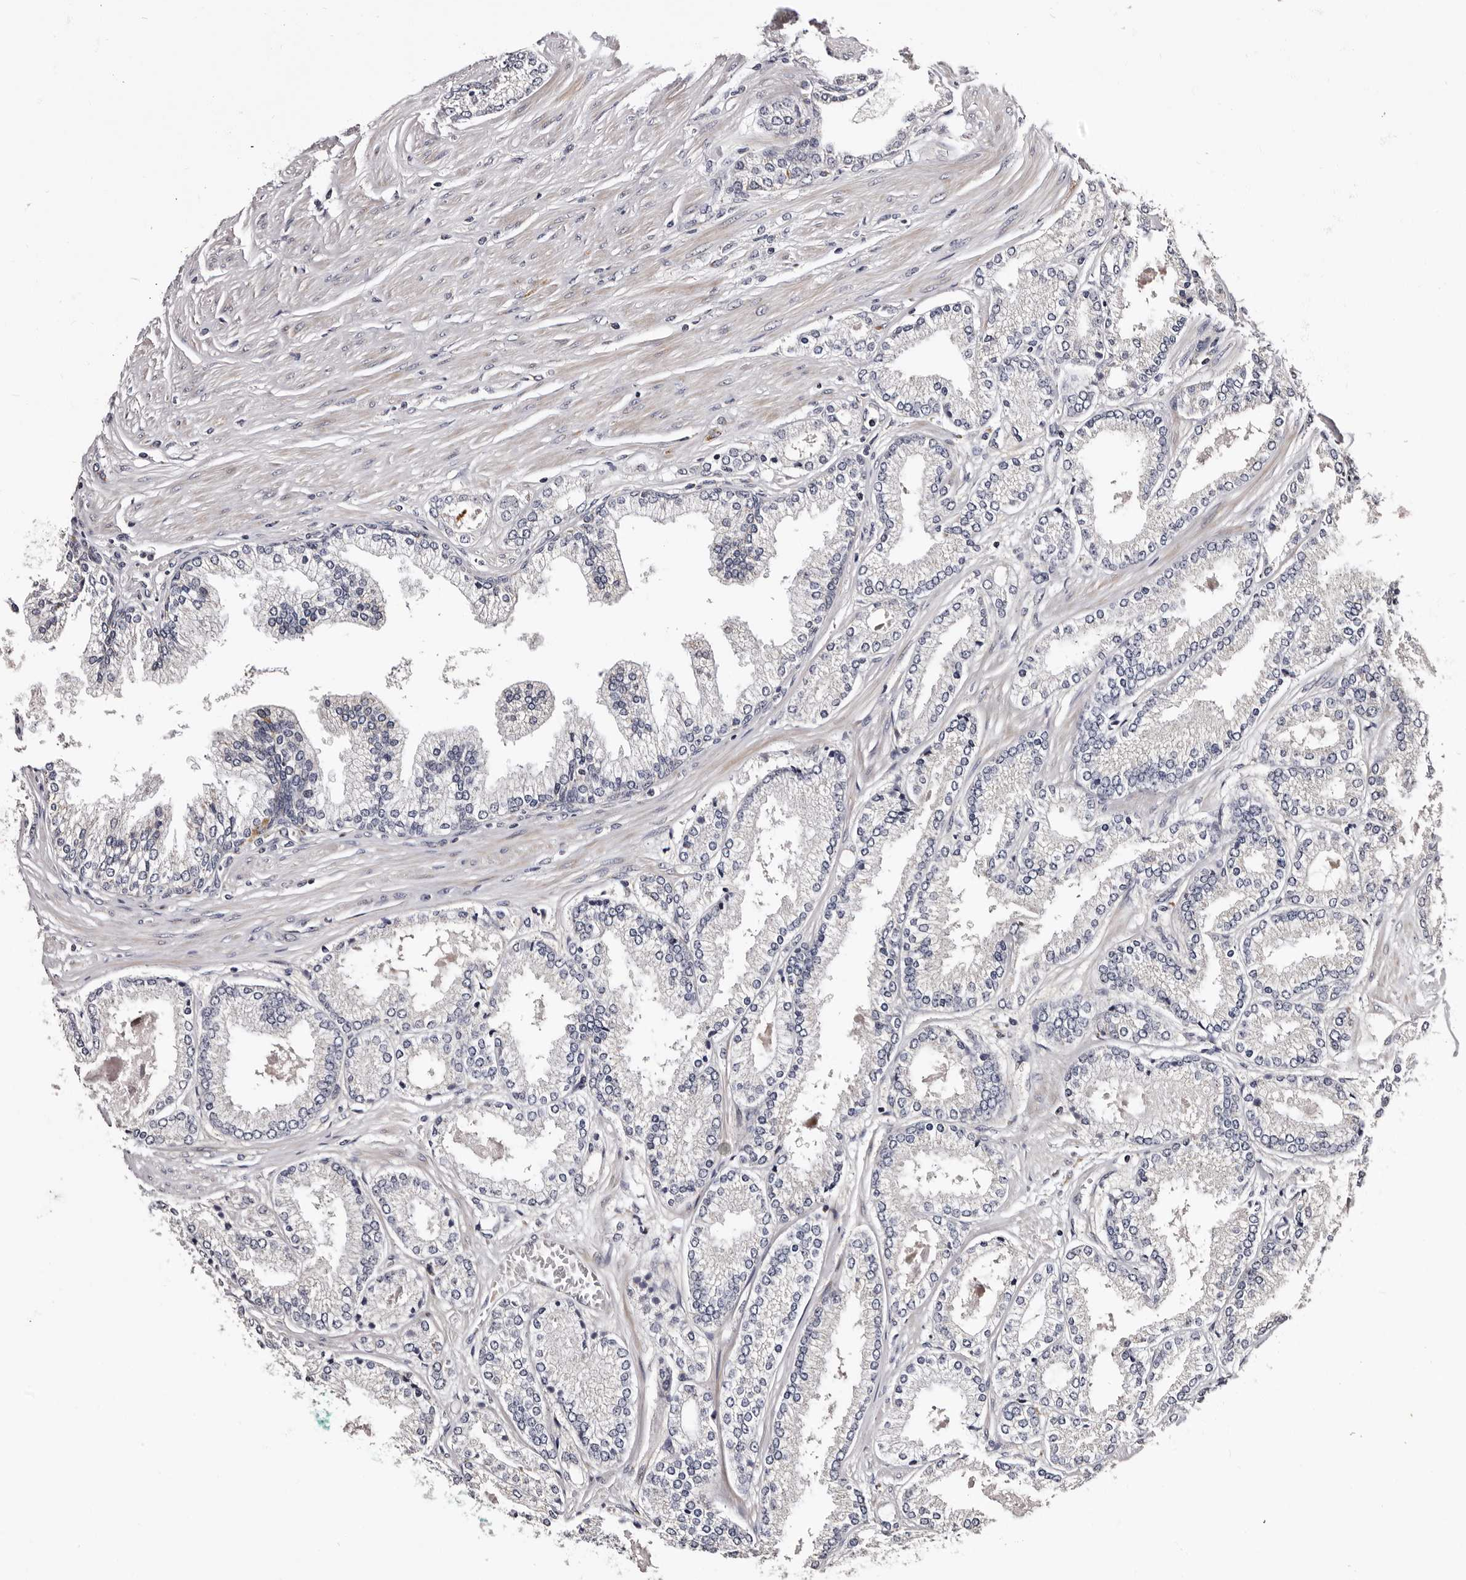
{"staining": {"intensity": "negative", "quantity": "none", "location": "none"}, "tissue": "prostate cancer", "cell_type": "Tumor cells", "image_type": "cancer", "snomed": [{"axis": "morphology", "description": "Adenocarcinoma, Low grade"}, {"axis": "topography", "description": "Prostate"}], "caption": "Immunohistochemistry of adenocarcinoma (low-grade) (prostate) demonstrates no staining in tumor cells.", "gene": "TAF4B", "patient": {"sex": "male", "age": 62}}